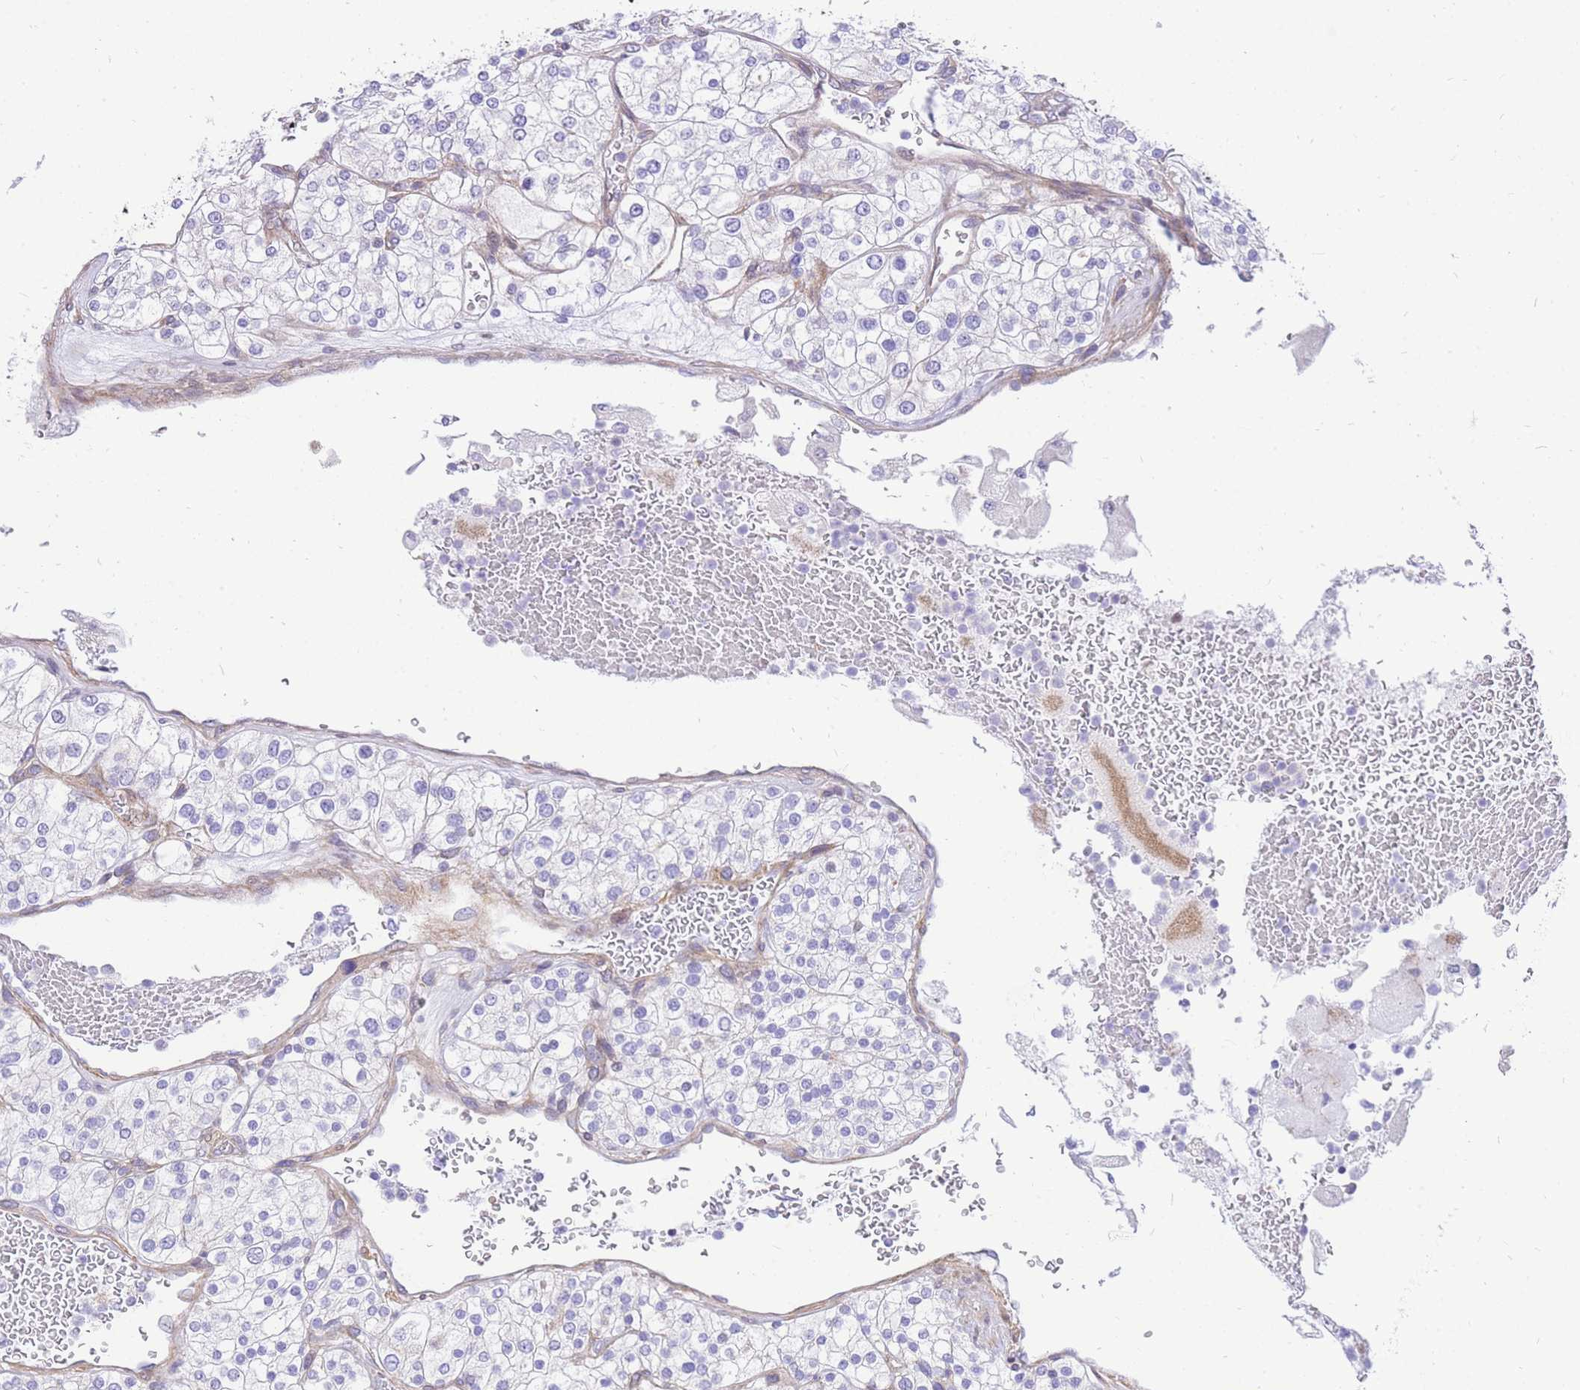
{"staining": {"intensity": "negative", "quantity": "none", "location": "none"}, "tissue": "renal cancer", "cell_type": "Tumor cells", "image_type": "cancer", "snomed": [{"axis": "morphology", "description": "Adenocarcinoma, NOS"}, {"axis": "topography", "description": "Kidney"}], "caption": "Immunohistochemical staining of human renal cancer exhibits no significant expression in tumor cells.", "gene": "S100PBP", "patient": {"sex": "male", "age": 80}}